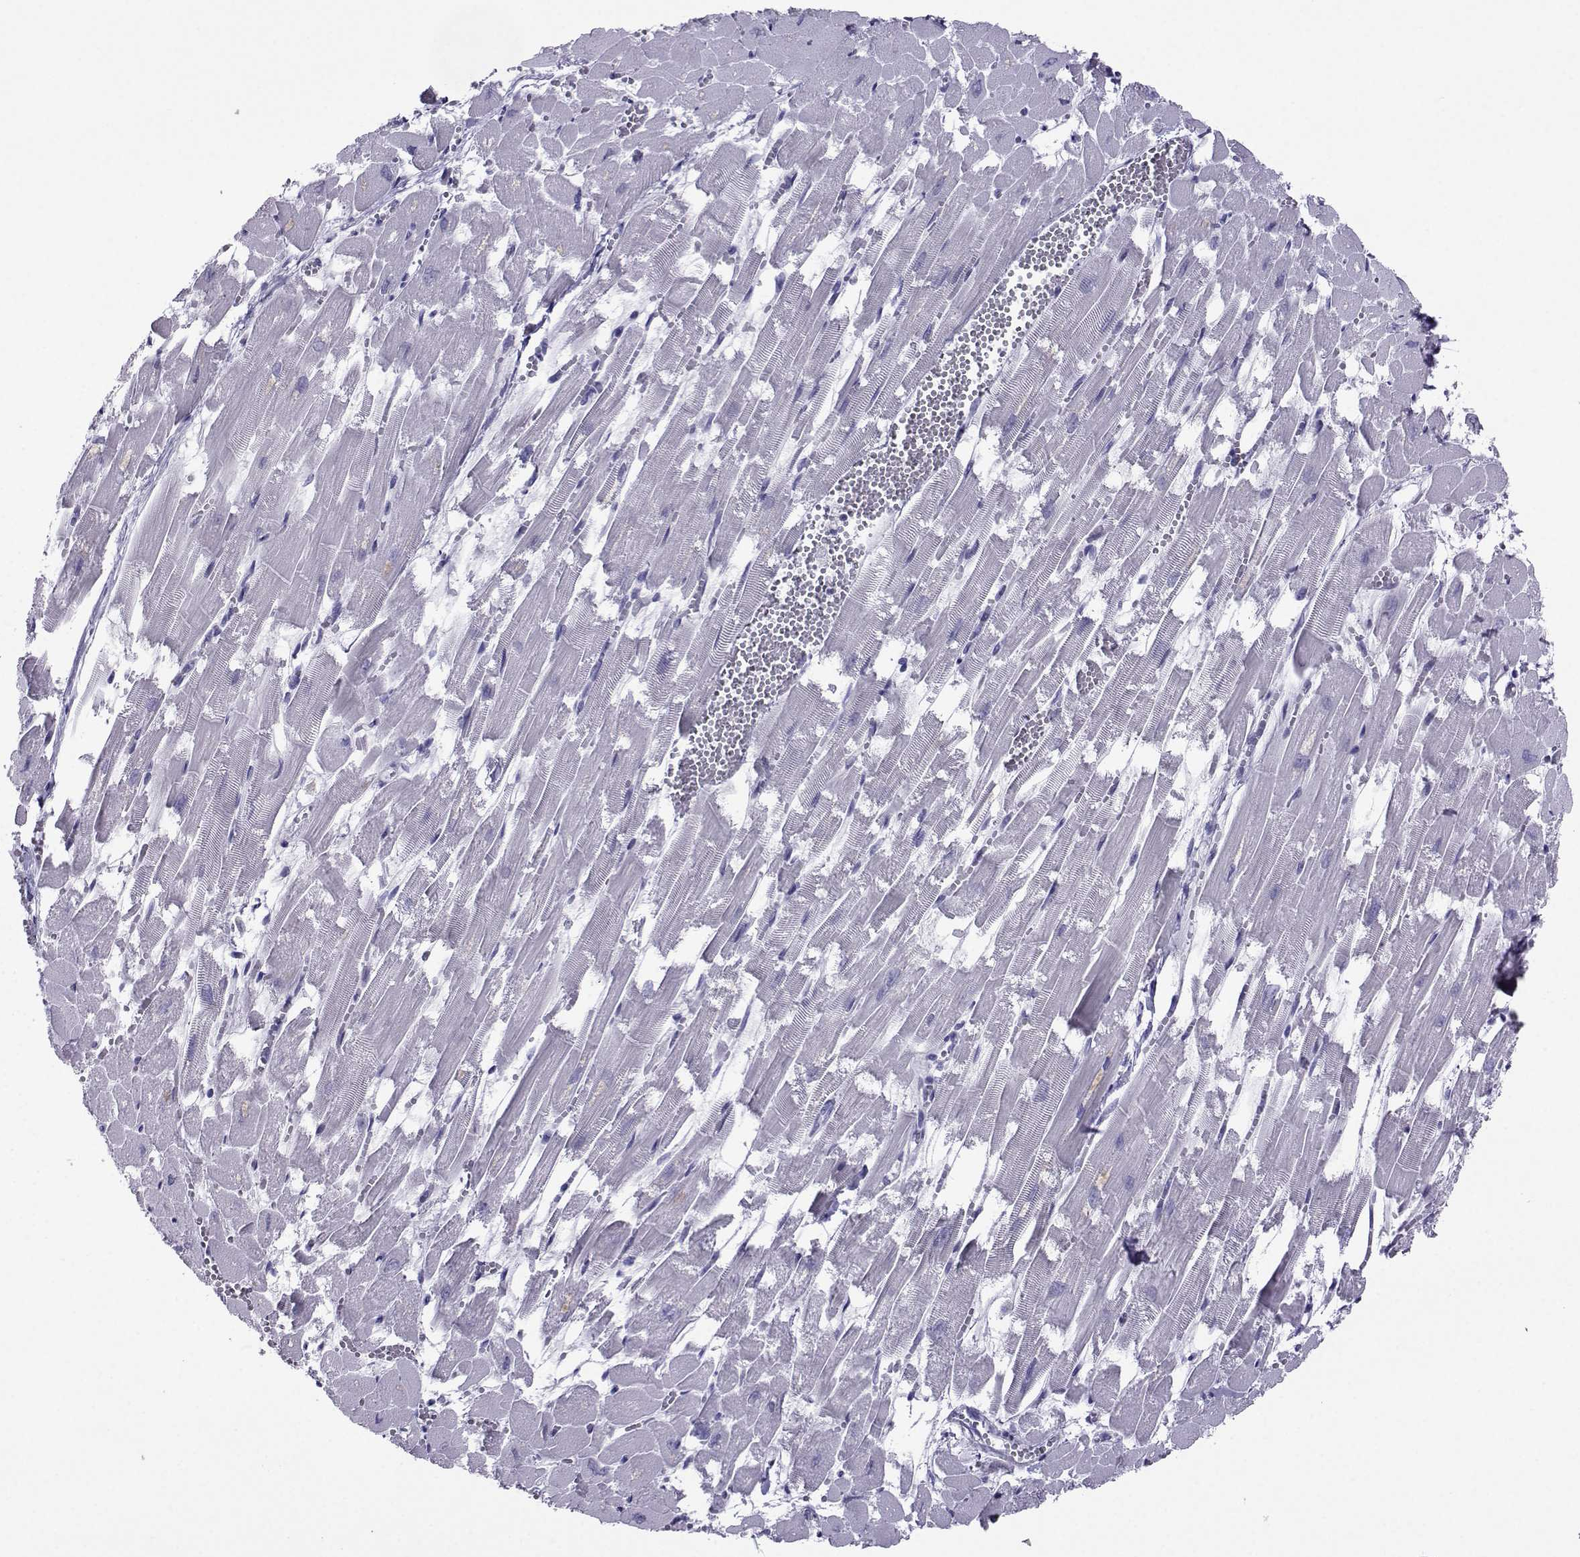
{"staining": {"intensity": "negative", "quantity": "none", "location": "none"}, "tissue": "heart muscle", "cell_type": "Cardiomyocytes", "image_type": "normal", "snomed": [{"axis": "morphology", "description": "Normal tissue, NOS"}, {"axis": "topography", "description": "Heart"}], "caption": "High magnification brightfield microscopy of normal heart muscle stained with DAB (3,3'-diaminobenzidine) (brown) and counterstained with hematoxylin (blue): cardiomyocytes show no significant staining.", "gene": "CRYBB1", "patient": {"sex": "female", "age": 52}}